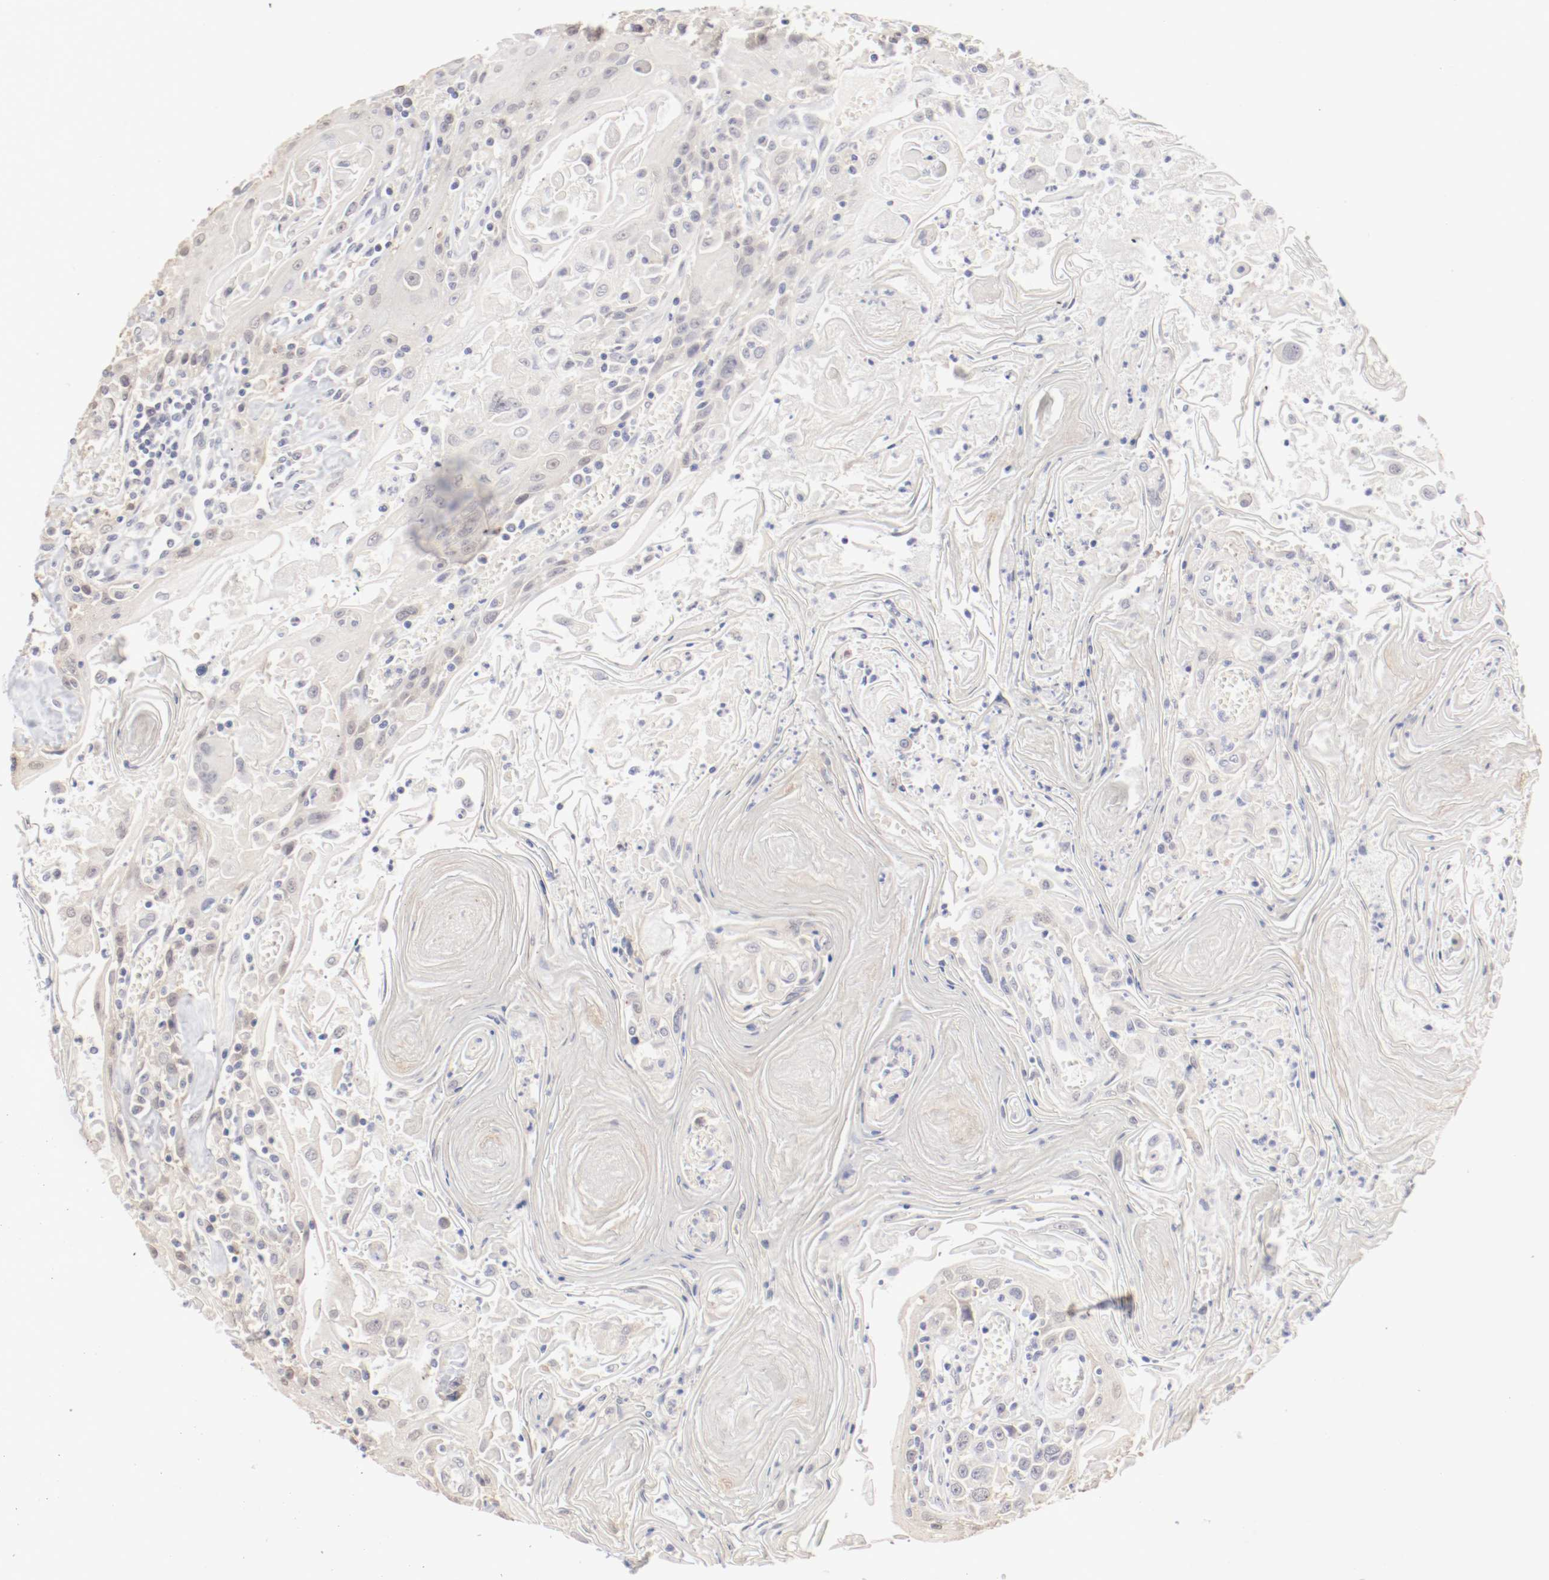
{"staining": {"intensity": "weak", "quantity": "25%-75%", "location": "cytoplasmic/membranous"}, "tissue": "head and neck cancer", "cell_type": "Tumor cells", "image_type": "cancer", "snomed": [{"axis": "morphology", "description": "Squamous cell carcinoma, NOS"}, {"axis": "topography", "description": "Oral tissue"}, {"axis": "topography", "description": "Head-Neck"}], "caption": "A histopathology image of head and neck squamous cell carcinoma stained for a protein demonstrates weak cytoplasmic/membranous brown staining in tumor cells.", "gene": "DNAL4", "patient": {"sex": "female", "age": 76}}